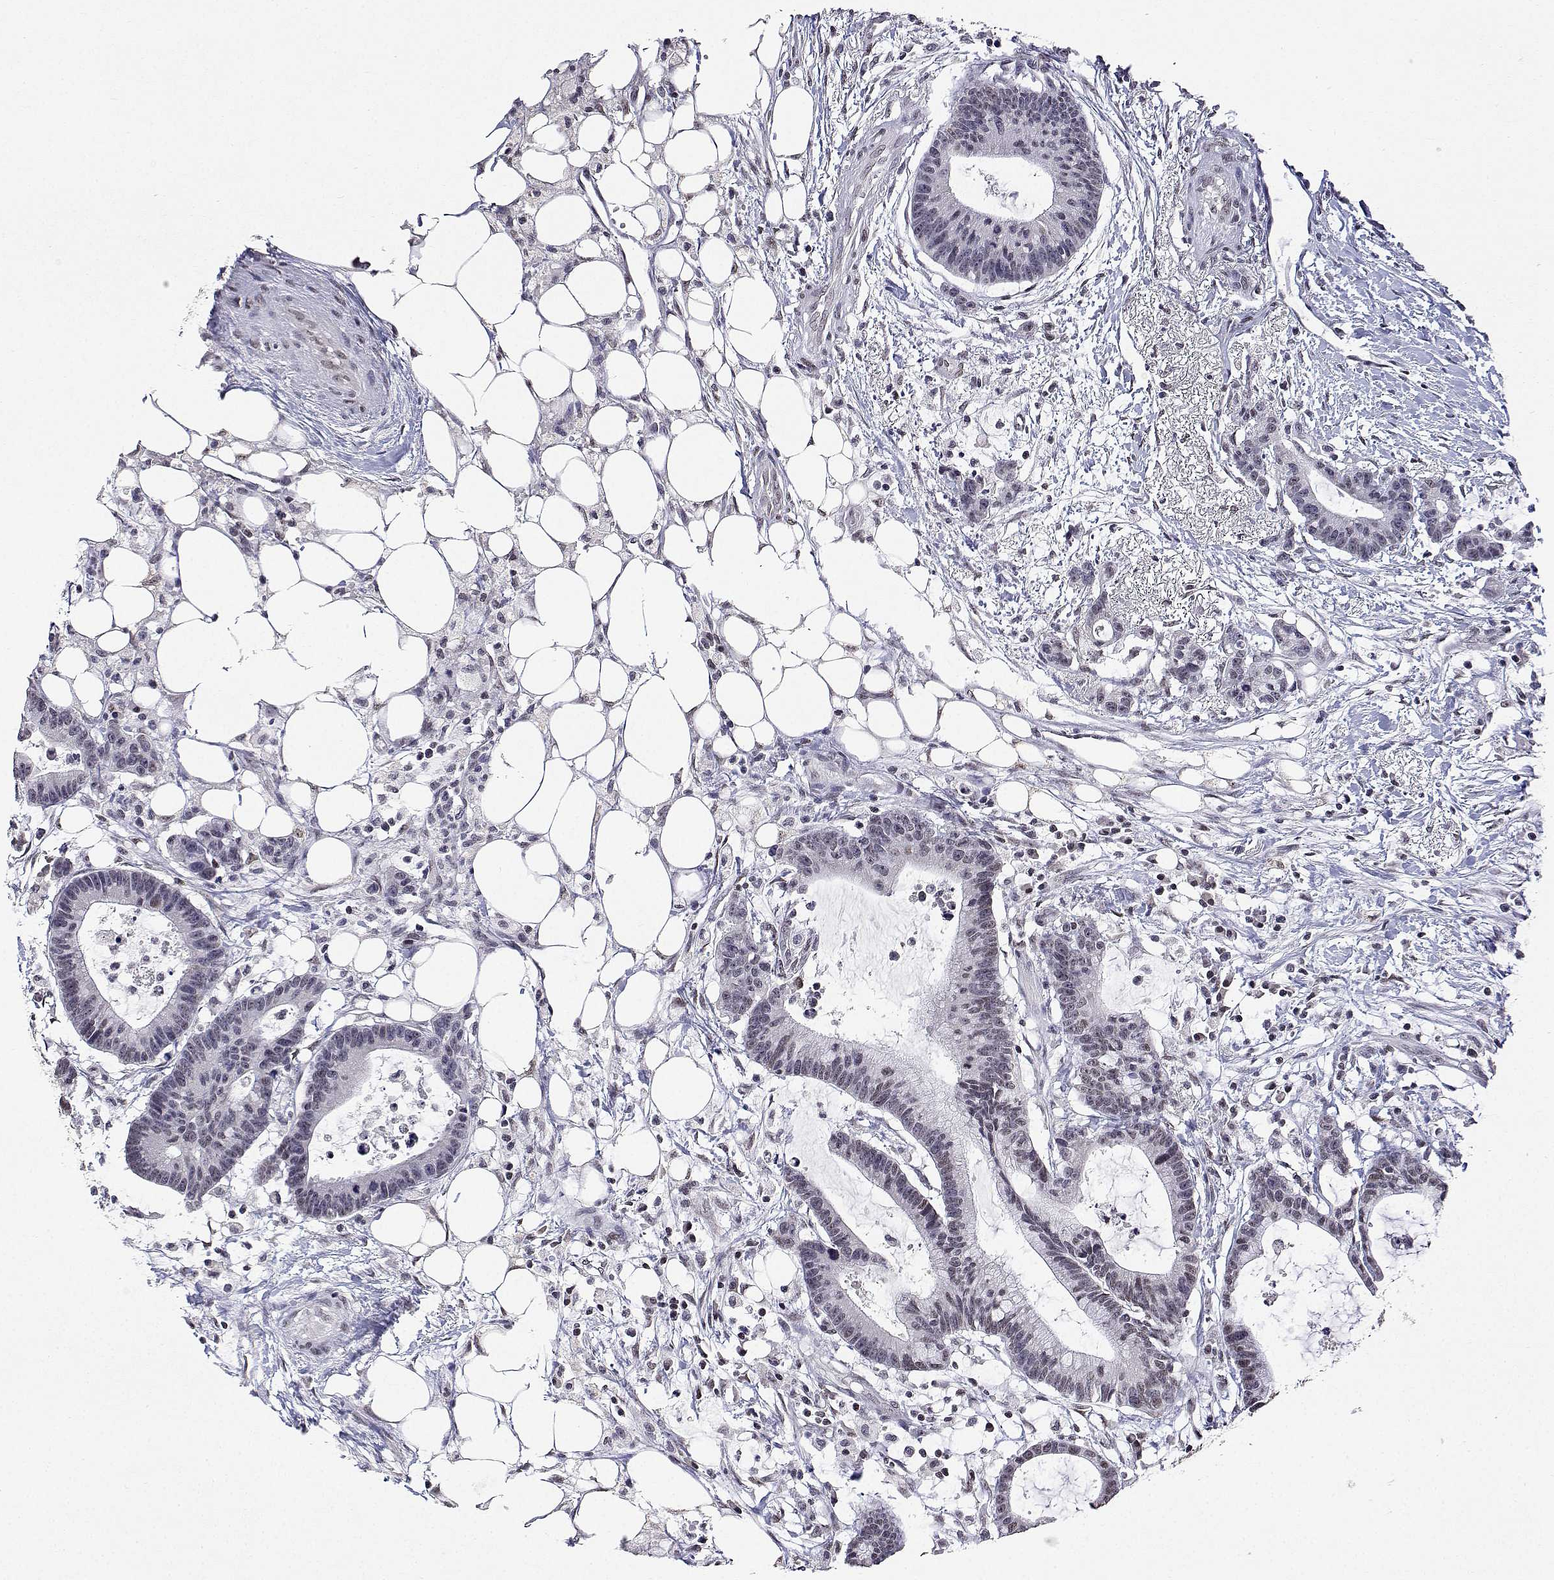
{"staining": {"intensity": "weak", "quantity": "25%-75%", "location": "nuclear"}, "tissue": "colorectal cancer", "cell_type": "Tumor cells", "image_type": "cancer", "snomed": [{"axis": "morphology", "description": "Adenocarcinoma, NOS"}, {"axis": "topography", "description": "Colon"}], "caption": "Immunohistochemical staining of colorectal cancer (adenocarcinoma) demonstrates low levels of weak nuclear positivity in approximately 25%-75% of tumor cells.", "gene": "XPC", "patient": {"sex": "female", "age": 78}}